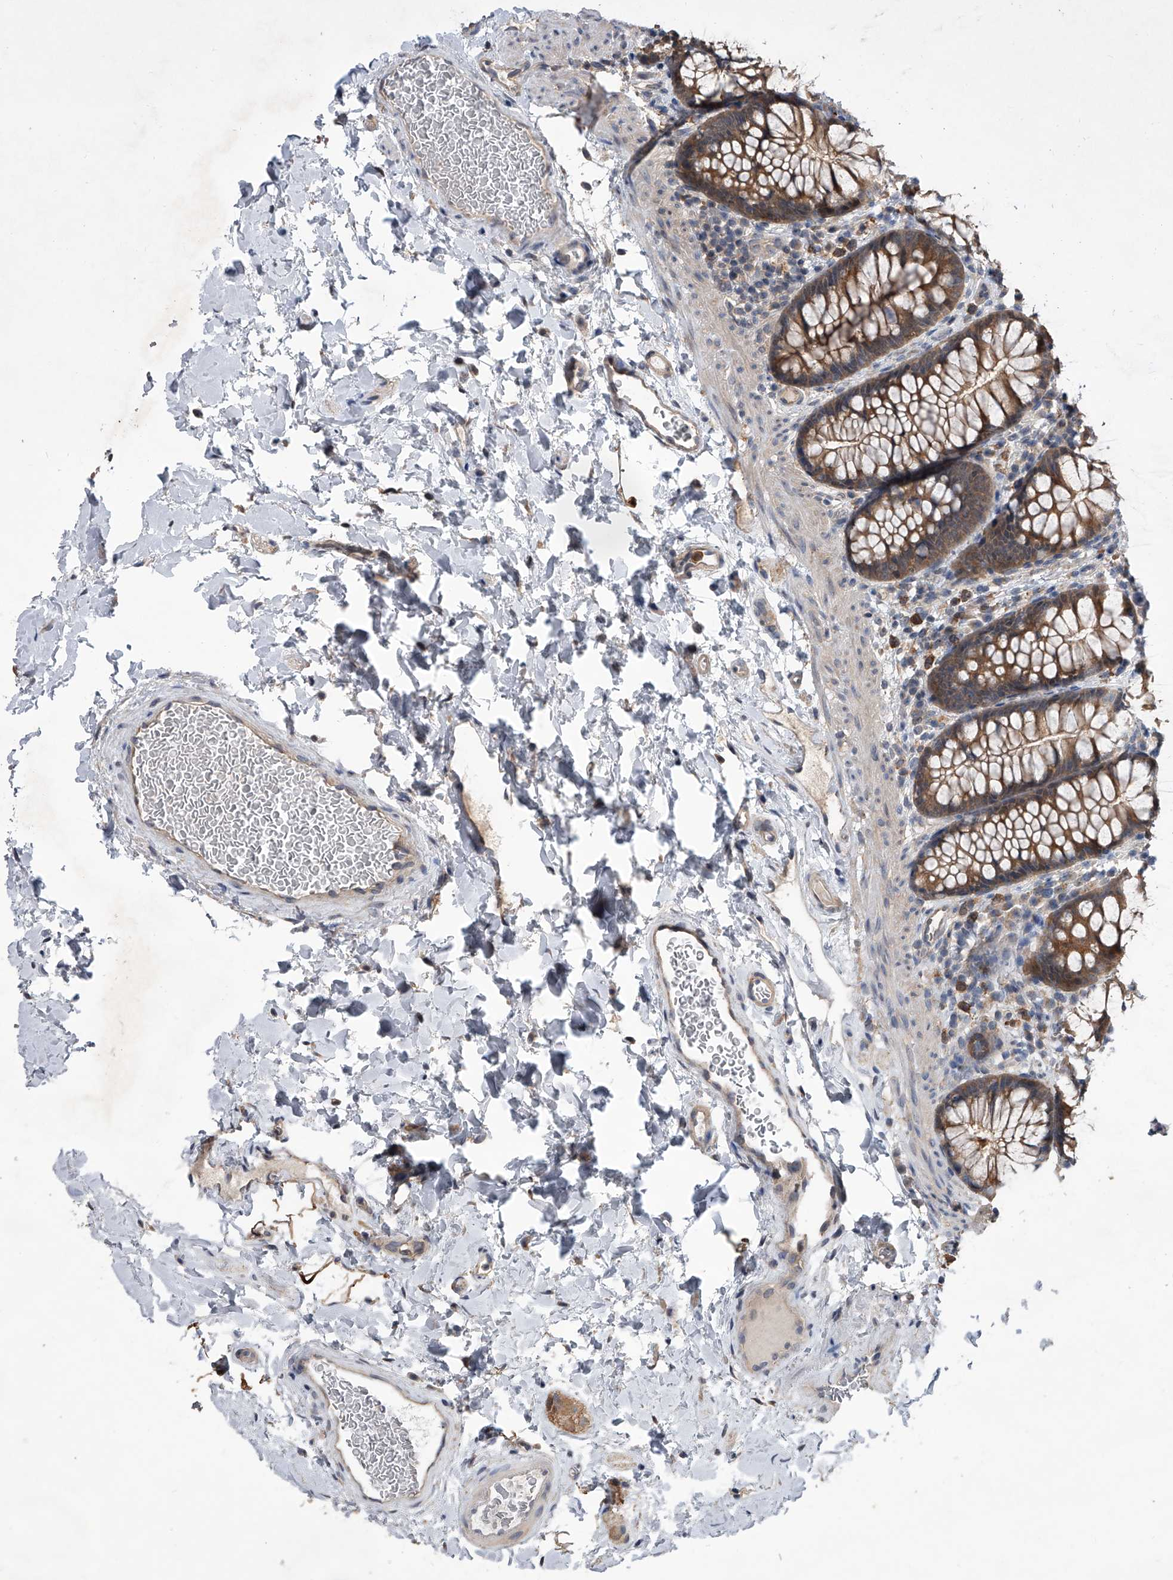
{"staining": {"intensity": "moderate", "quantity": ">75%", "location": "cytoplasmic/membranous"}, "tissue": "colon", "cell_type": "Endothelial cells", "image_type": "normal", "snomed": [{"axis": "morphology", "description": "Normal tissue, NOS"}, {"axis": "topography", "description": "Colon"}], "caption": "The immunohistochemical stain highlights moderate cytoplasmic/membranous positivity in endothelial cells of benign colon. The staining was performed using DAB (3,3'-diaminobenzidine), with brown indicating positive protein expression. Nuclei are stained blue with hematoxylin.", "gene": "BHLHE23", "patient": {"sex": "female", "age": 62}}